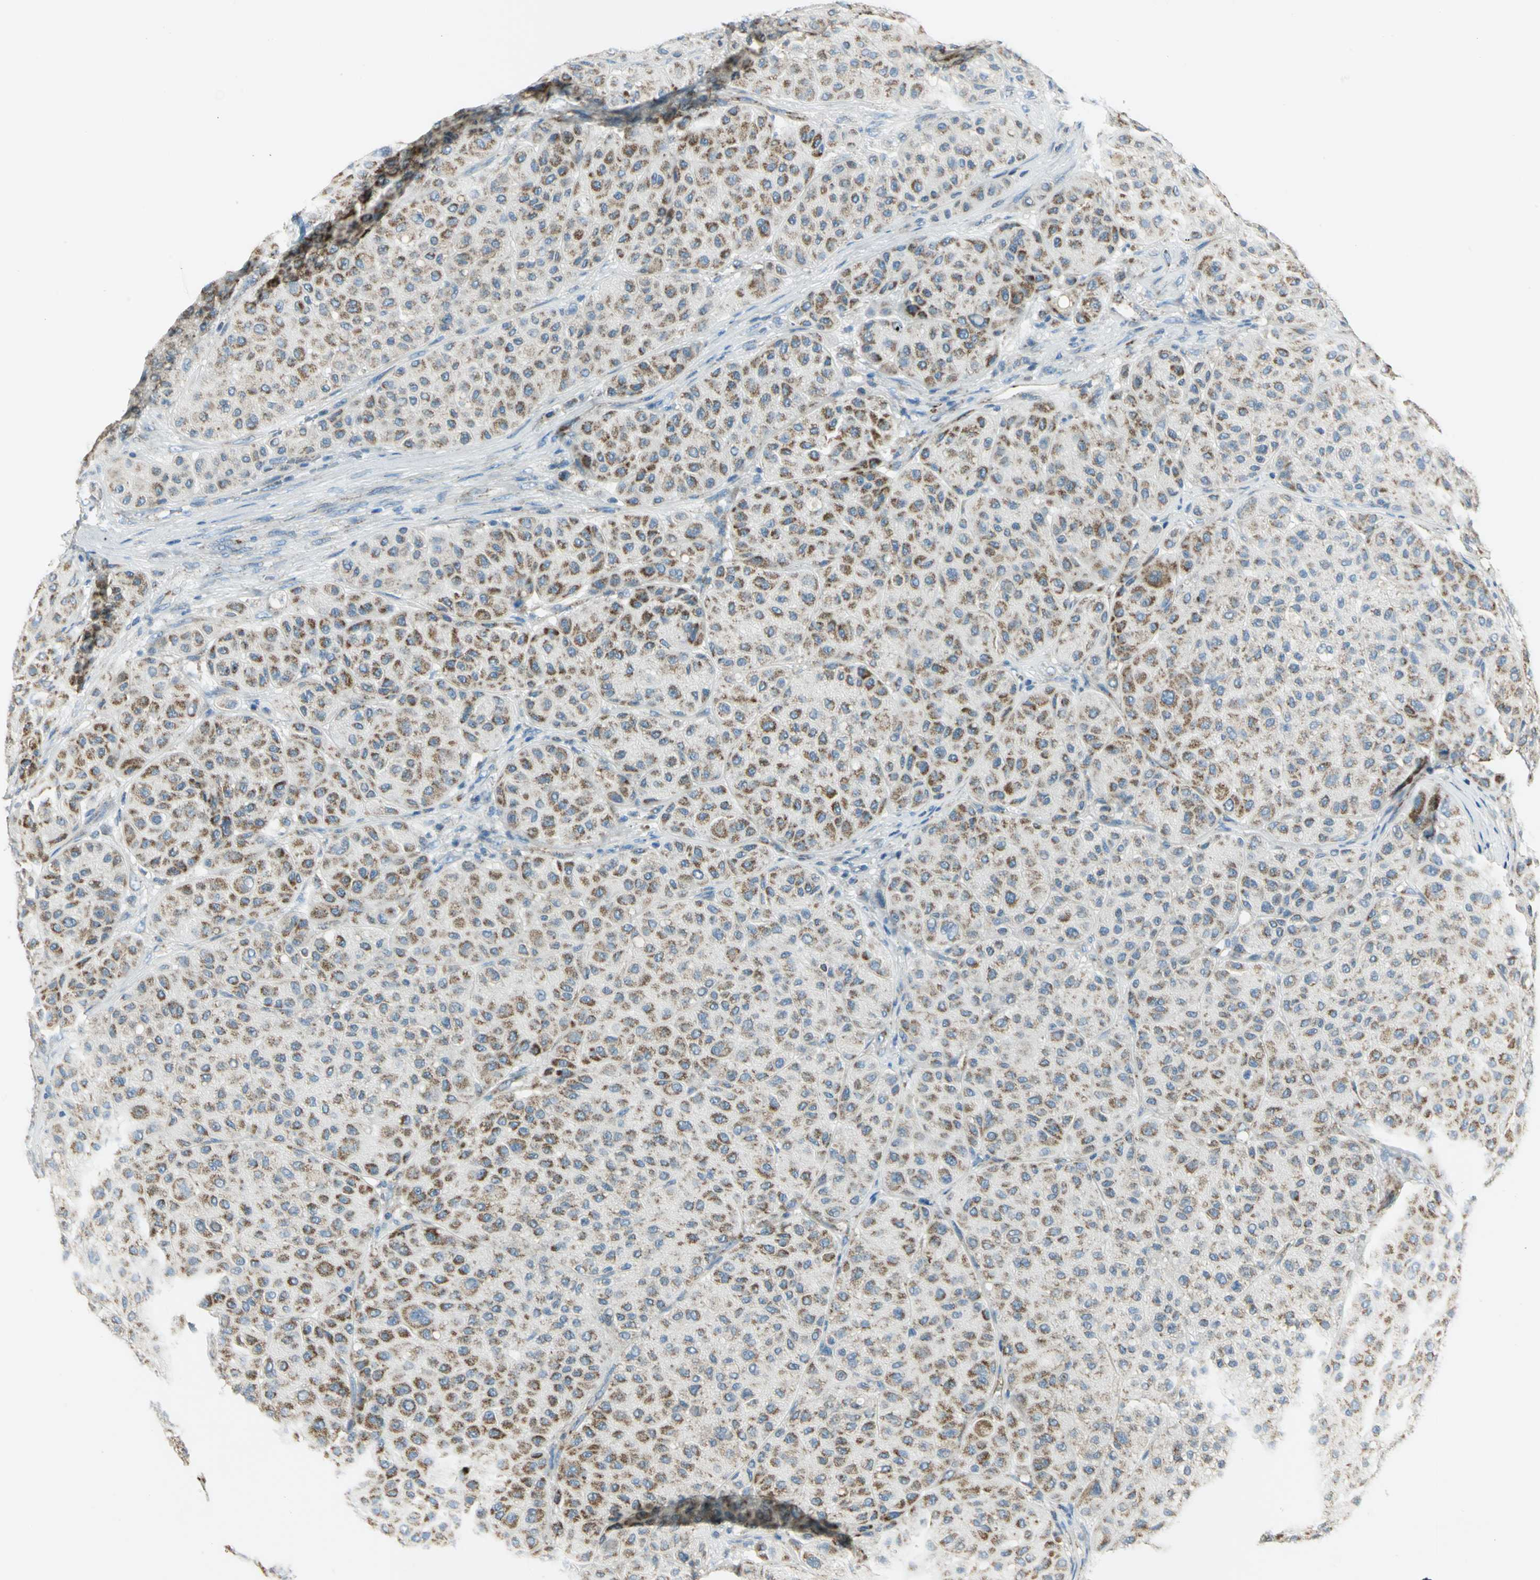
{"staining": {"intensity": "moderate", "quantity": ">75%", "location": "cytoplasmic/membranous"}, "tissue": "melanoma", "cell_type": "Tumor cells", "image_type": "cancer", "snomed": [{"axis": "morphology", "description": "Normal tissue, NOS"}, {"axis": "morphology", "description": "Malignant melanoma, Metastatic site"}, {"axis": "topography", "description": "Skin"}], "caption": "Moderate cytoplasmic/membranous staining is present in about >75% of tumor cells in melanoma. The staining was performed using DAB, with brown indicating positive protein expression. Nuclei are stained blue with hematoxylin.", "gene": "ACADM", "patient": {"sex": "male", "age": 41}}